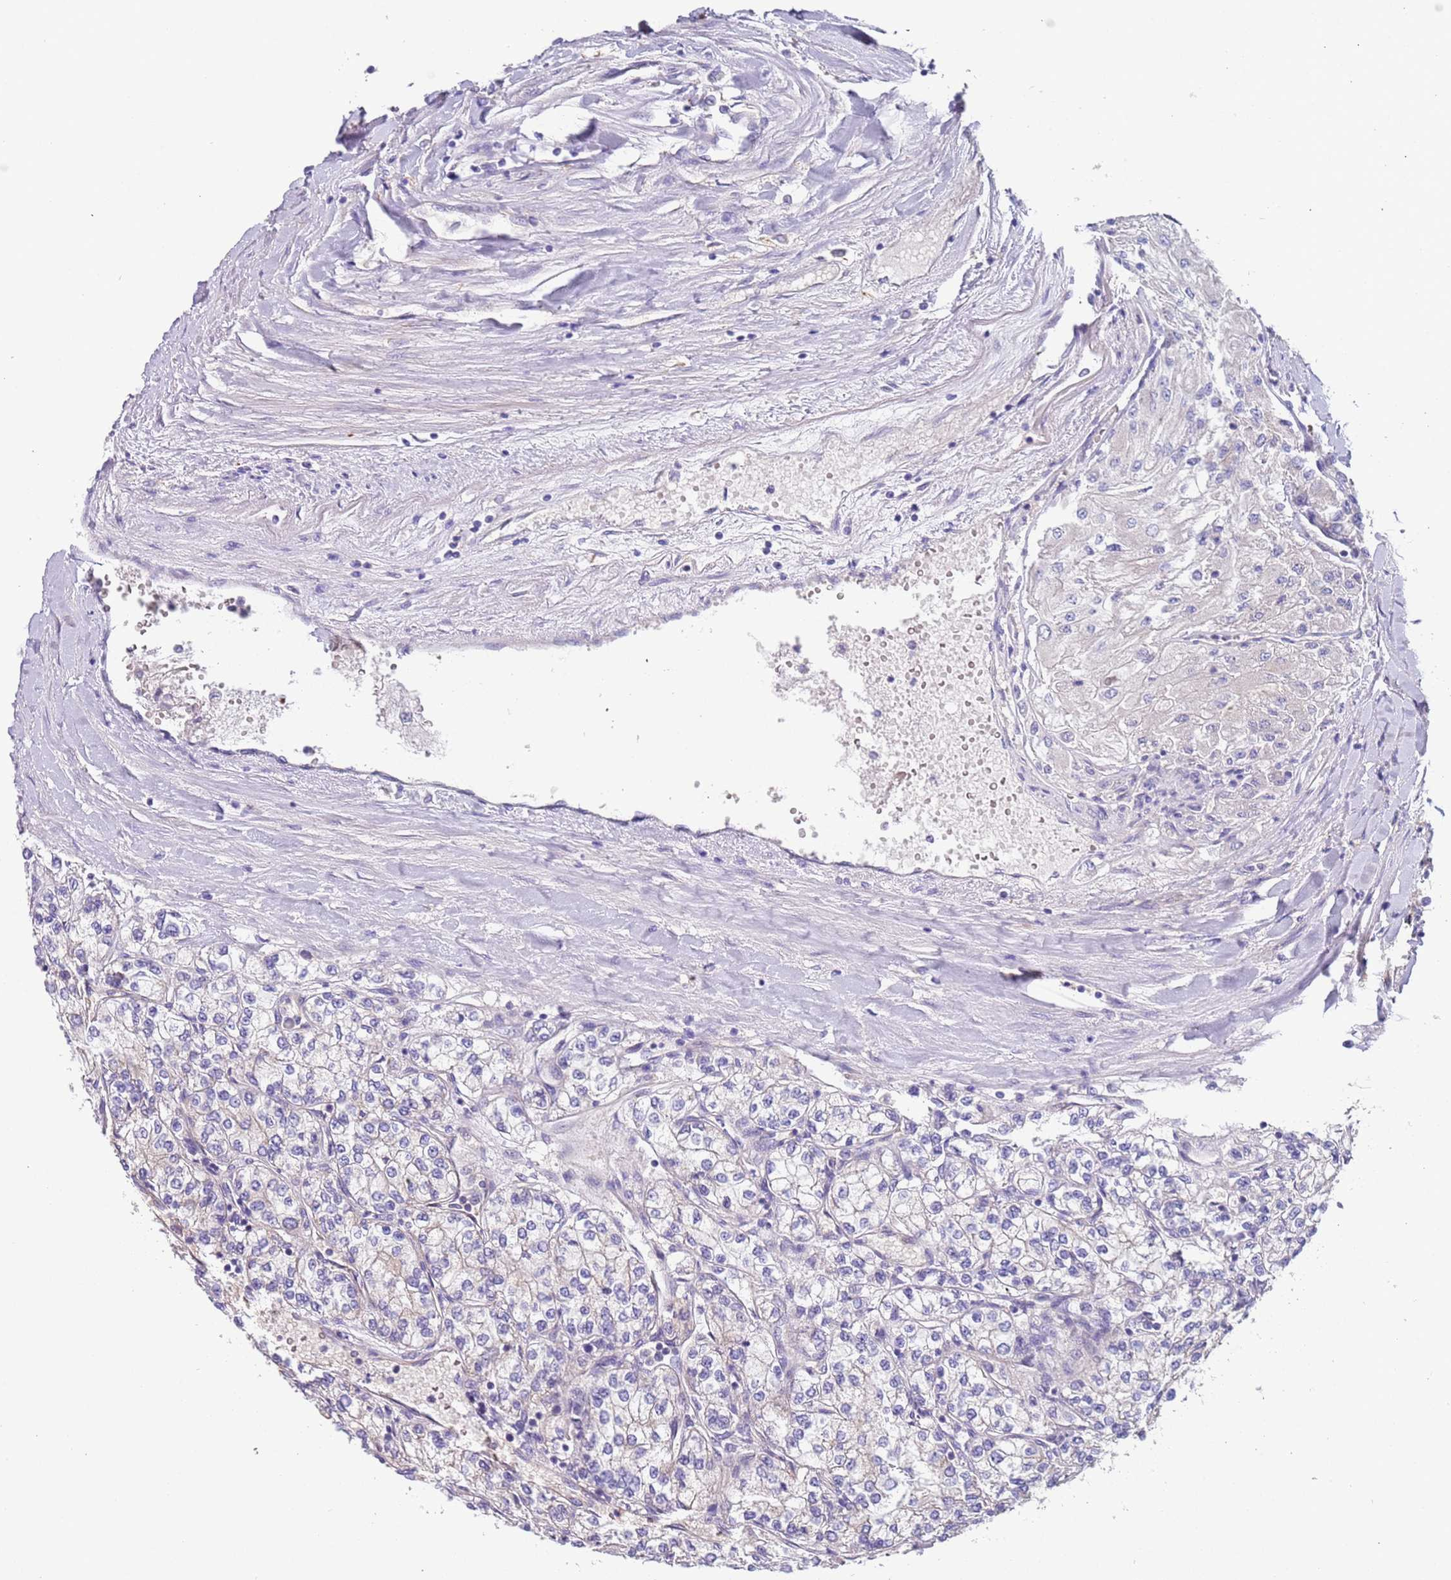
{"staining": {"intensity": "negative", "quantity": "none", "location": "none"}, "tissue": "renal cancer", "cell_type": "Tumor cells", "image_type": "cancer", "snomed": [{"axis": "morphology", "description": "Adenocarcinoma, NOS"}, {"axis": "topography", "description": "Kidney"}], "caption": "IHC of adenocarcinoma (renal) displays no expression in tumor cells.", "gene": "LAMB4", "patient": {"sex": "male", "age": 80}}